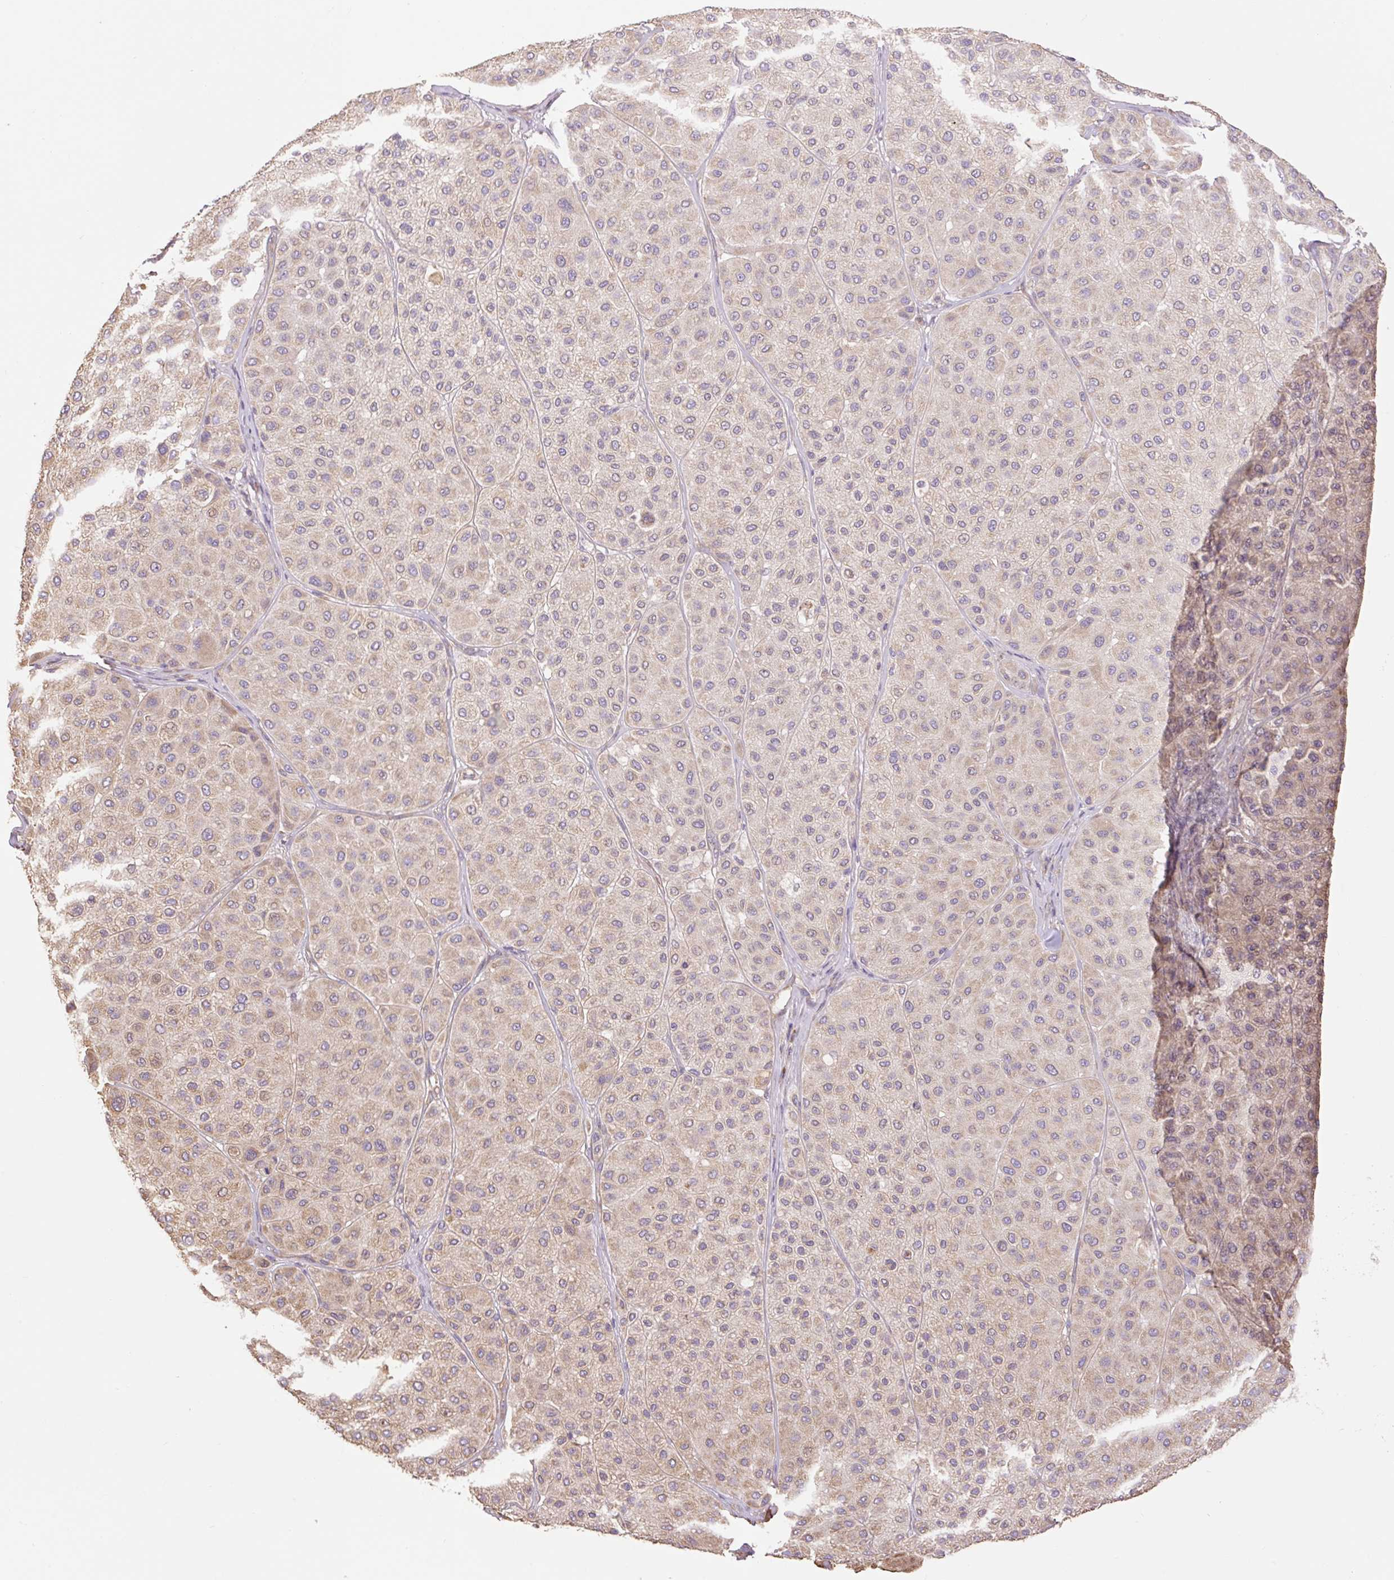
{"staining": {"intensity": "weak", "quantity": "25%-75%", "location": "cytoplasmic/membranous"}, "tissue": "melanoma", "cell_type": "Tumor cells", "image_type": "cancer", "snomed": [{"axis": "morphology", "description": "Malignant melanoma, Metastatic site"}, {"axis": "topography", "description": "Smooth muscle"}], "caption": "Immunohistochemical staining of human malignant melanoma (metastatic site) reveals low levels of weak cytoplasmic/membranous staining in about 25%-75% of tumor cells.", "gene": "DESI1", "patient": {"sex": "male", "age": 41}}